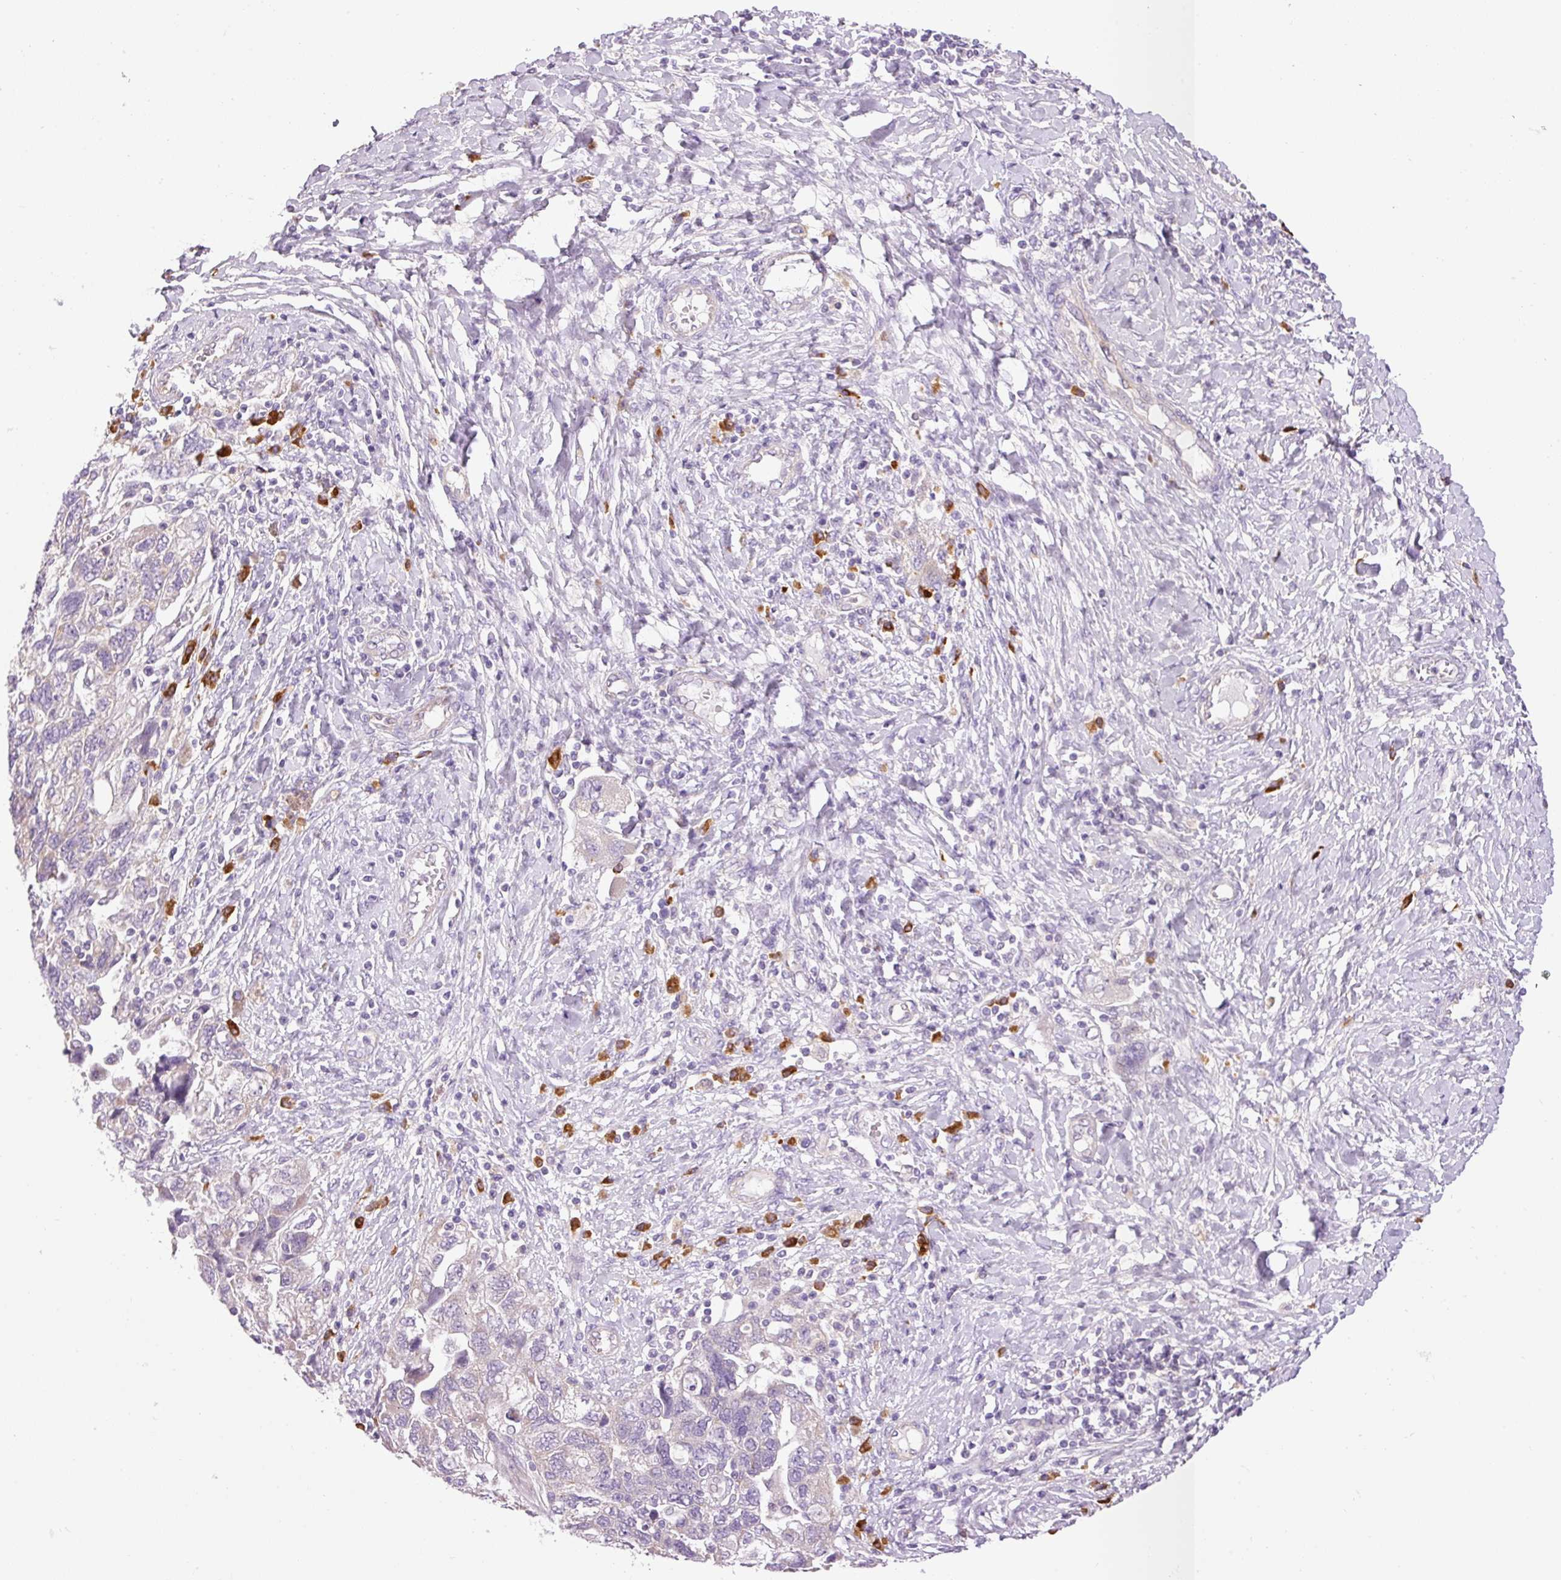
{"staining": {"intensity": "negative", "quantity": "none", "location": "none"}, "tissue": "ovarian cancer", "cell_type": "Tumor cells", "image_type": "cancer", "snomed": [{"axis": "morphology", "description": "Carcinoma, NOS"}, {"axis": "morphology", "description": "Cystadenocarcinoma, serous, NOS"}, {"axis": "topography", "description": "Ovary"}], "caption": "Photomicrograph shows no significant protein expression in tumor cells of serous cystadenocarcinoma (ovarian). (DAB (3,3'-diaminobenzidine) IHC visualized using brightfield microscopy, high magnification).", "gene": "PNPLA5", "patient": {"sex": "female", "age": 69}}